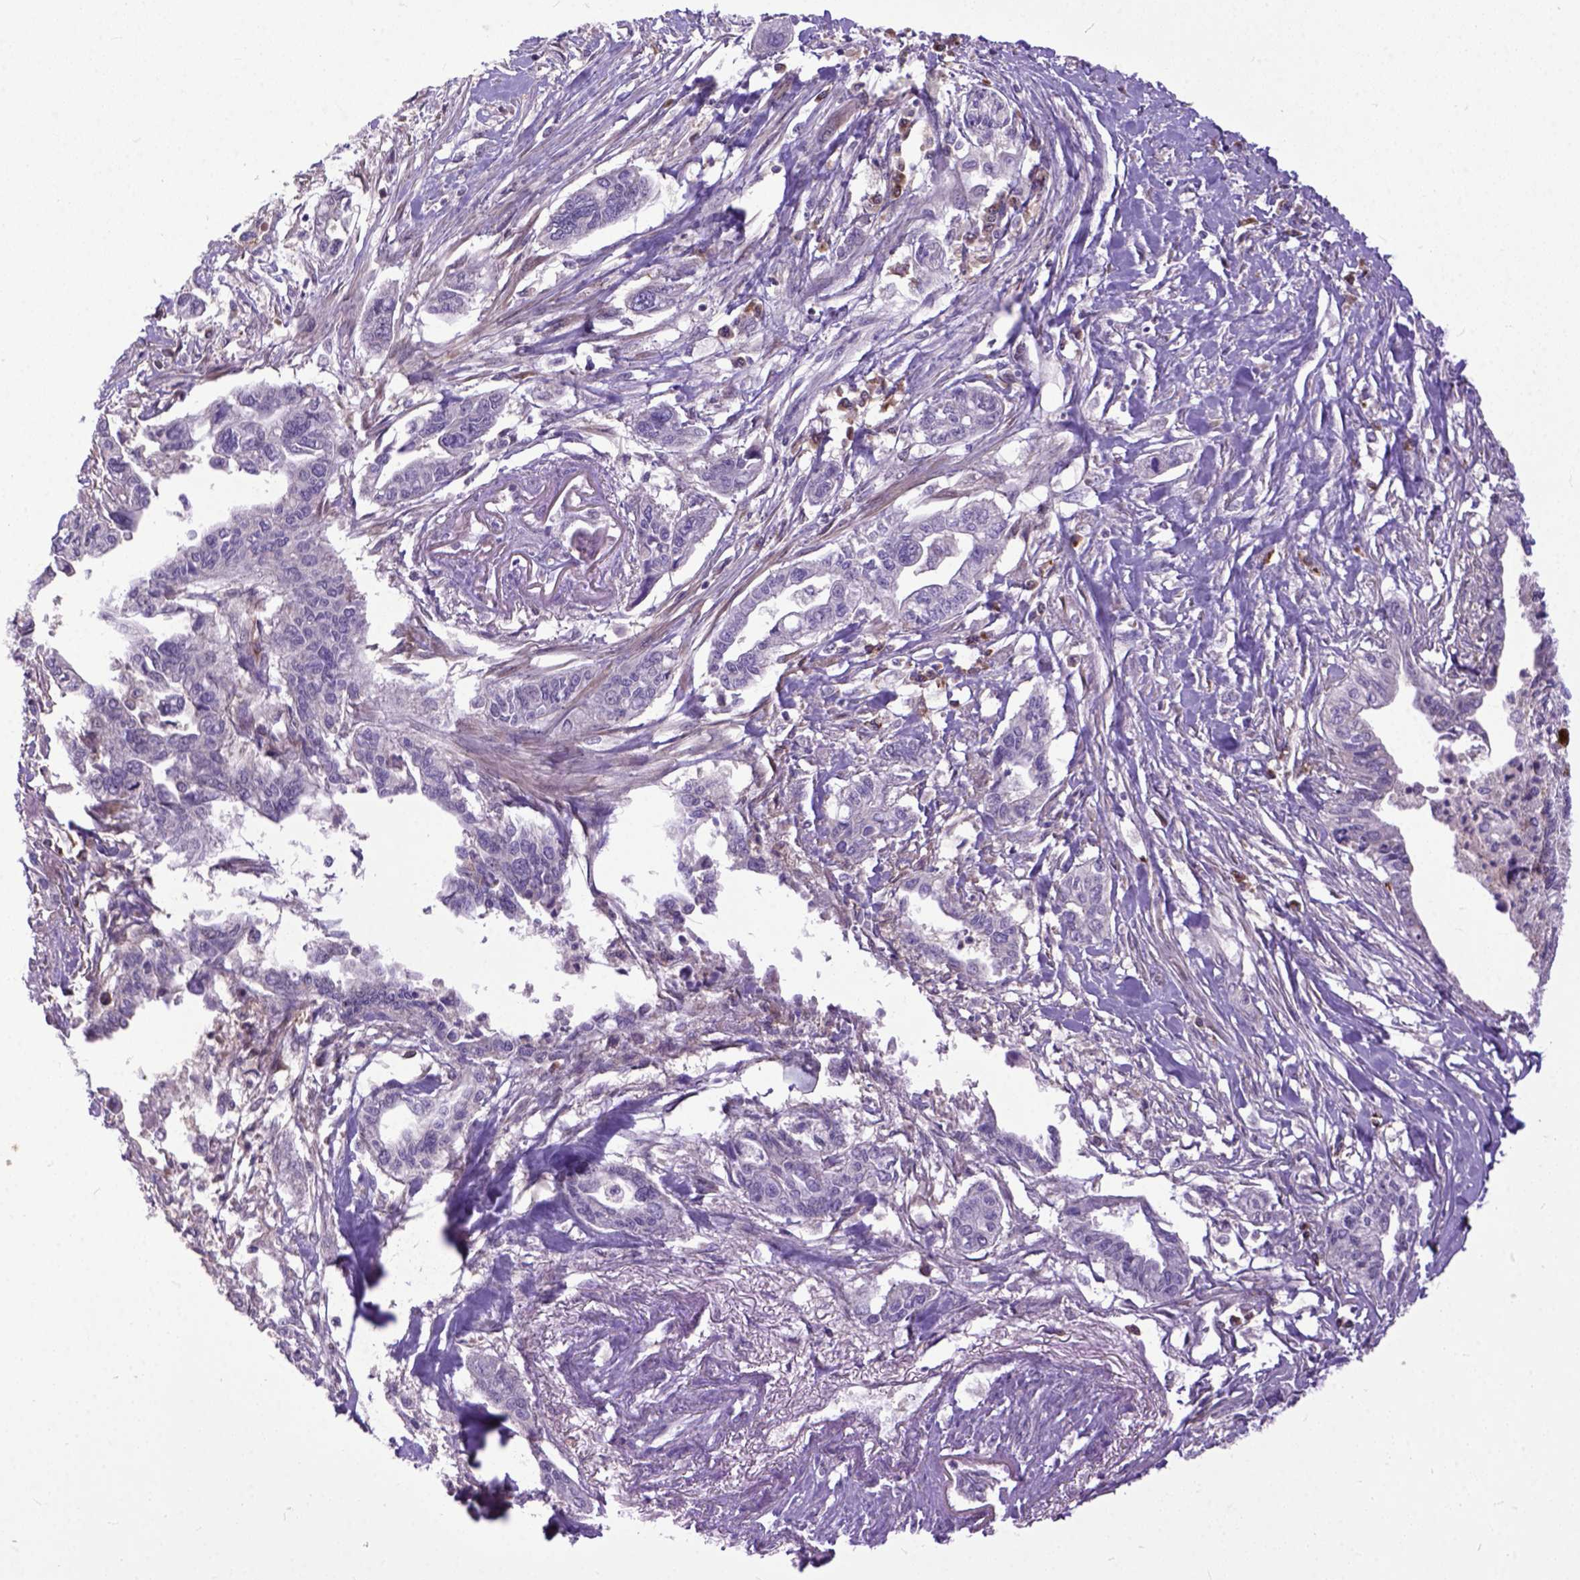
{"staining": {"intensity": "negative", "quantity": "none", "location": "none"}, "tissue": "pancreatic cancer", "cell_type": "Tumor cells", "image_type": "cancer", "snomed": [{"axis": "morphology", "description": "Adenocarcinoma, NOS"}, {"axis": "topography", "description": "Pancreas"}], "caption": "Immunohistochemistry (IHC) photomicrograph of neoplastic tissue: adenocarcinoma (pancreatic) stained with DAB (3,3'-diaminobenzidine) reveals no significant protein positivity in tumor cells.", "gene": "CPNE1", "patient": {"sex": "male", "age": 60}}